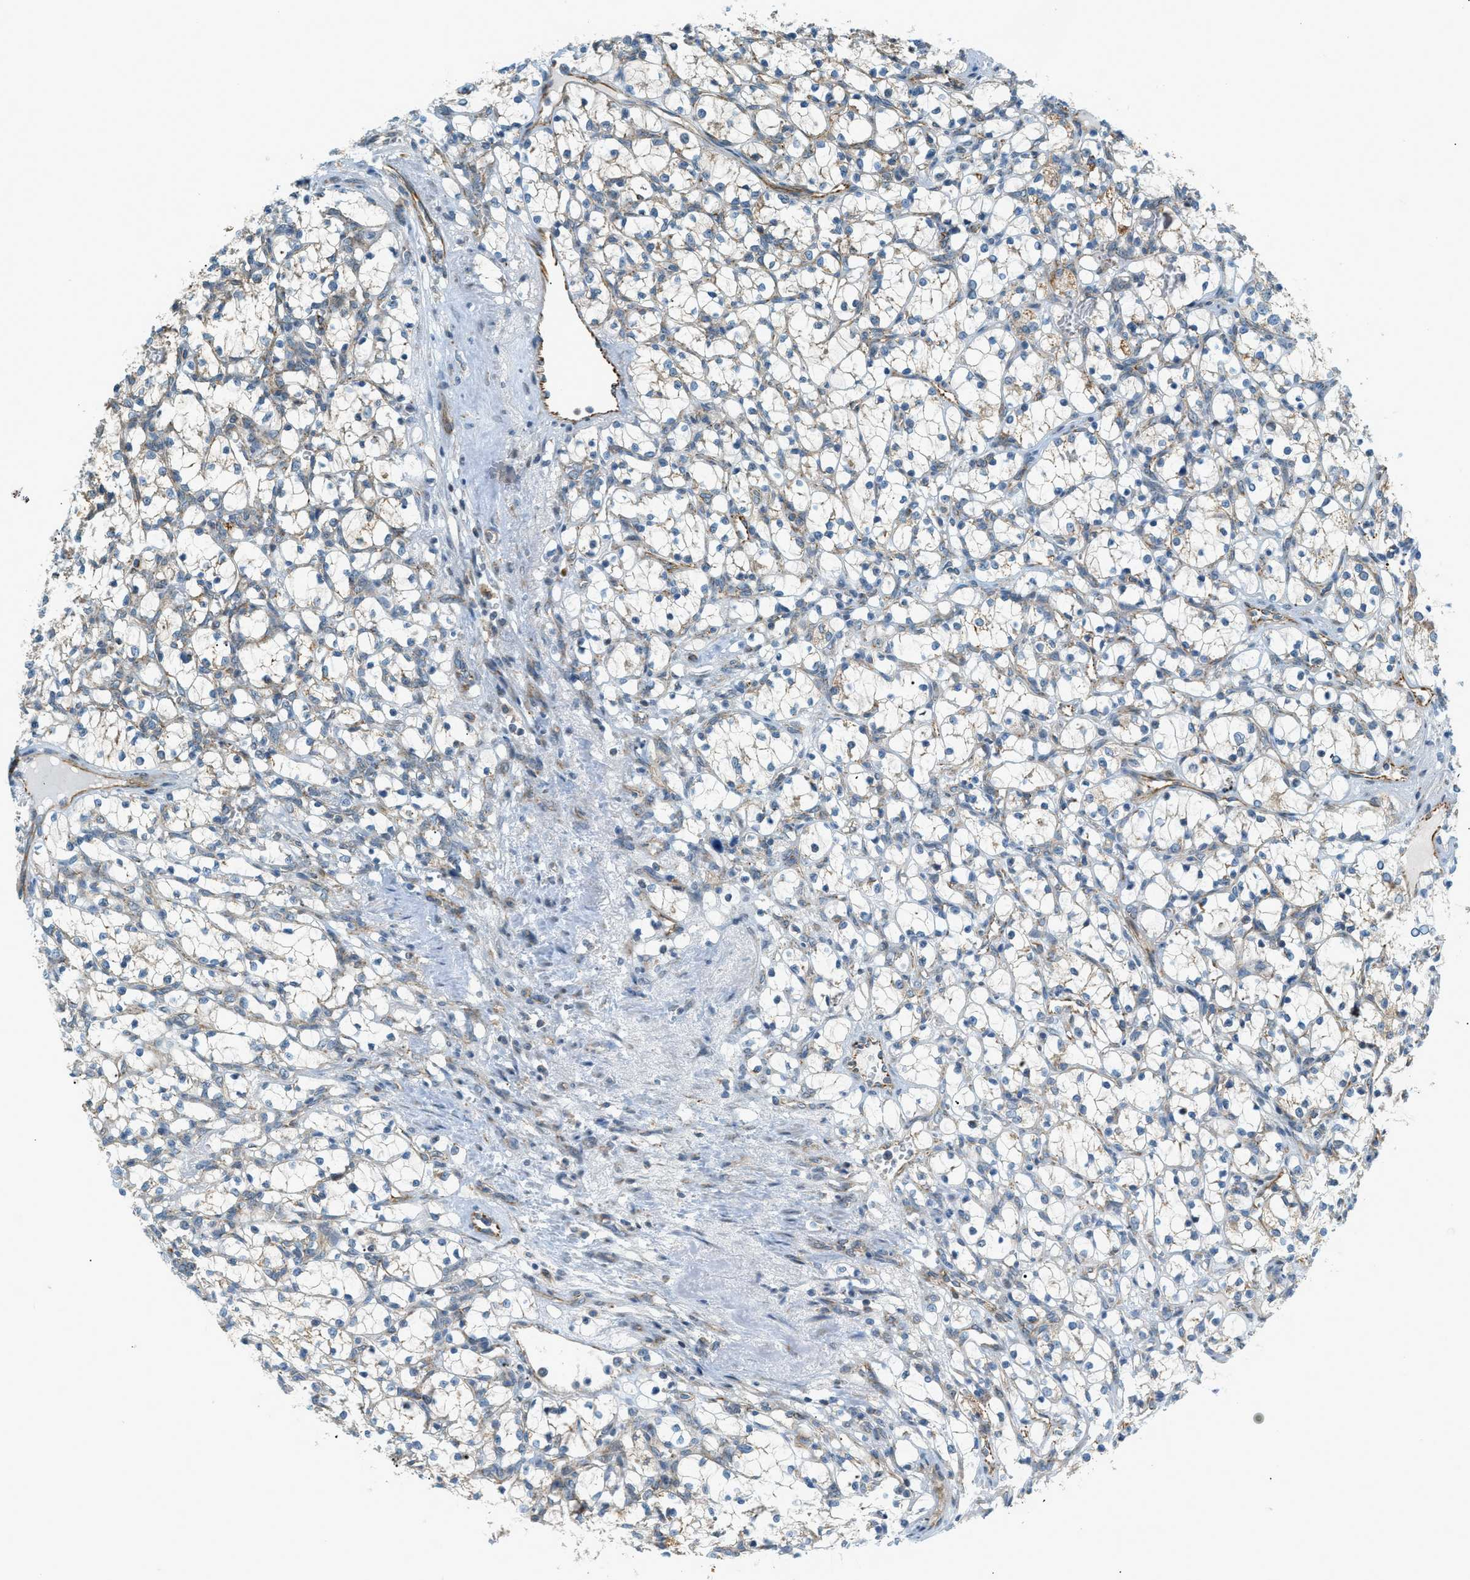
{"staining": {"intensity": "negative", "quantity": "none", "location": "none"}, "tissue": "renal cancer", "cell_type": "Tumor cells", "image_type": "cancer", "snomed": [{"axis": "morphology", "description": "Adenocarcinoma, NOS"}, {"axis": "topography", "description": "Kidney"}], "caption": "Tumor cells show no significant protein staining in renal cancer.", "gene": "PIGG", "patient": {"sex": "female", "age": 69}}